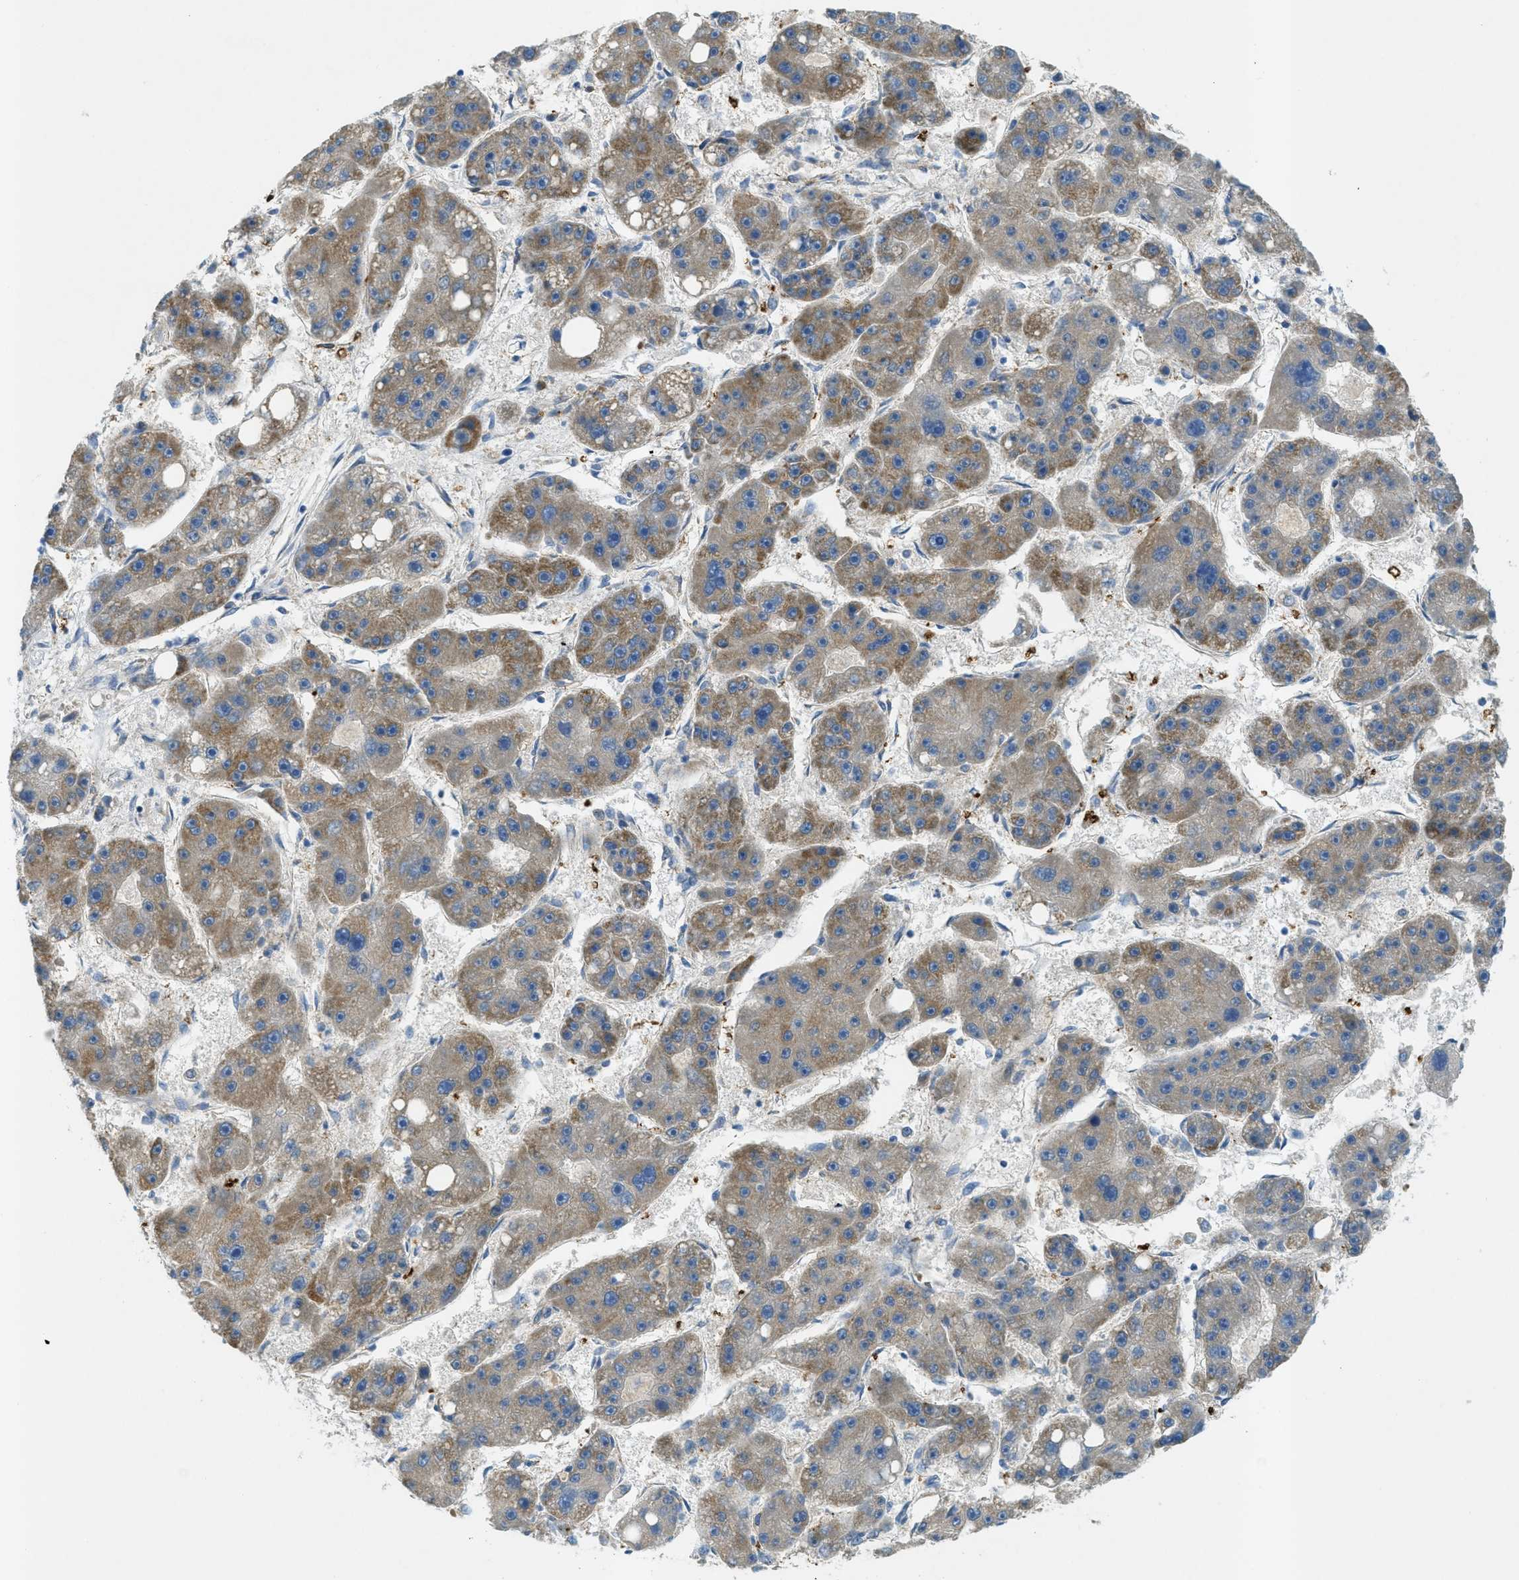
{"staining": {"intensity": "moderate", "quantity": ">75%", "location": "cytoplasmic/membranous"}, "tissue": "liver cancer", "cell_type": "Tumor cells", "image_type": "cancer", "snomed": [{"axis": "morphology", "description": "Carcinoma, Hepatocellular, NOS"}, {"axis": "topography", "description": "Liver"}], "caption": "The histopathology image reveals a brown stain indicating the presence of a protein in the cytoplasmic/membranous of tumor cells in liver hepatocellular carcinoma. The protein of interest is stained brown, and the nuclei are stained in blue (DAB IHC with brightfield microscopy, high magnification).", "gene": "CYGB", "patient": {"sex": "female", "age": 61}}